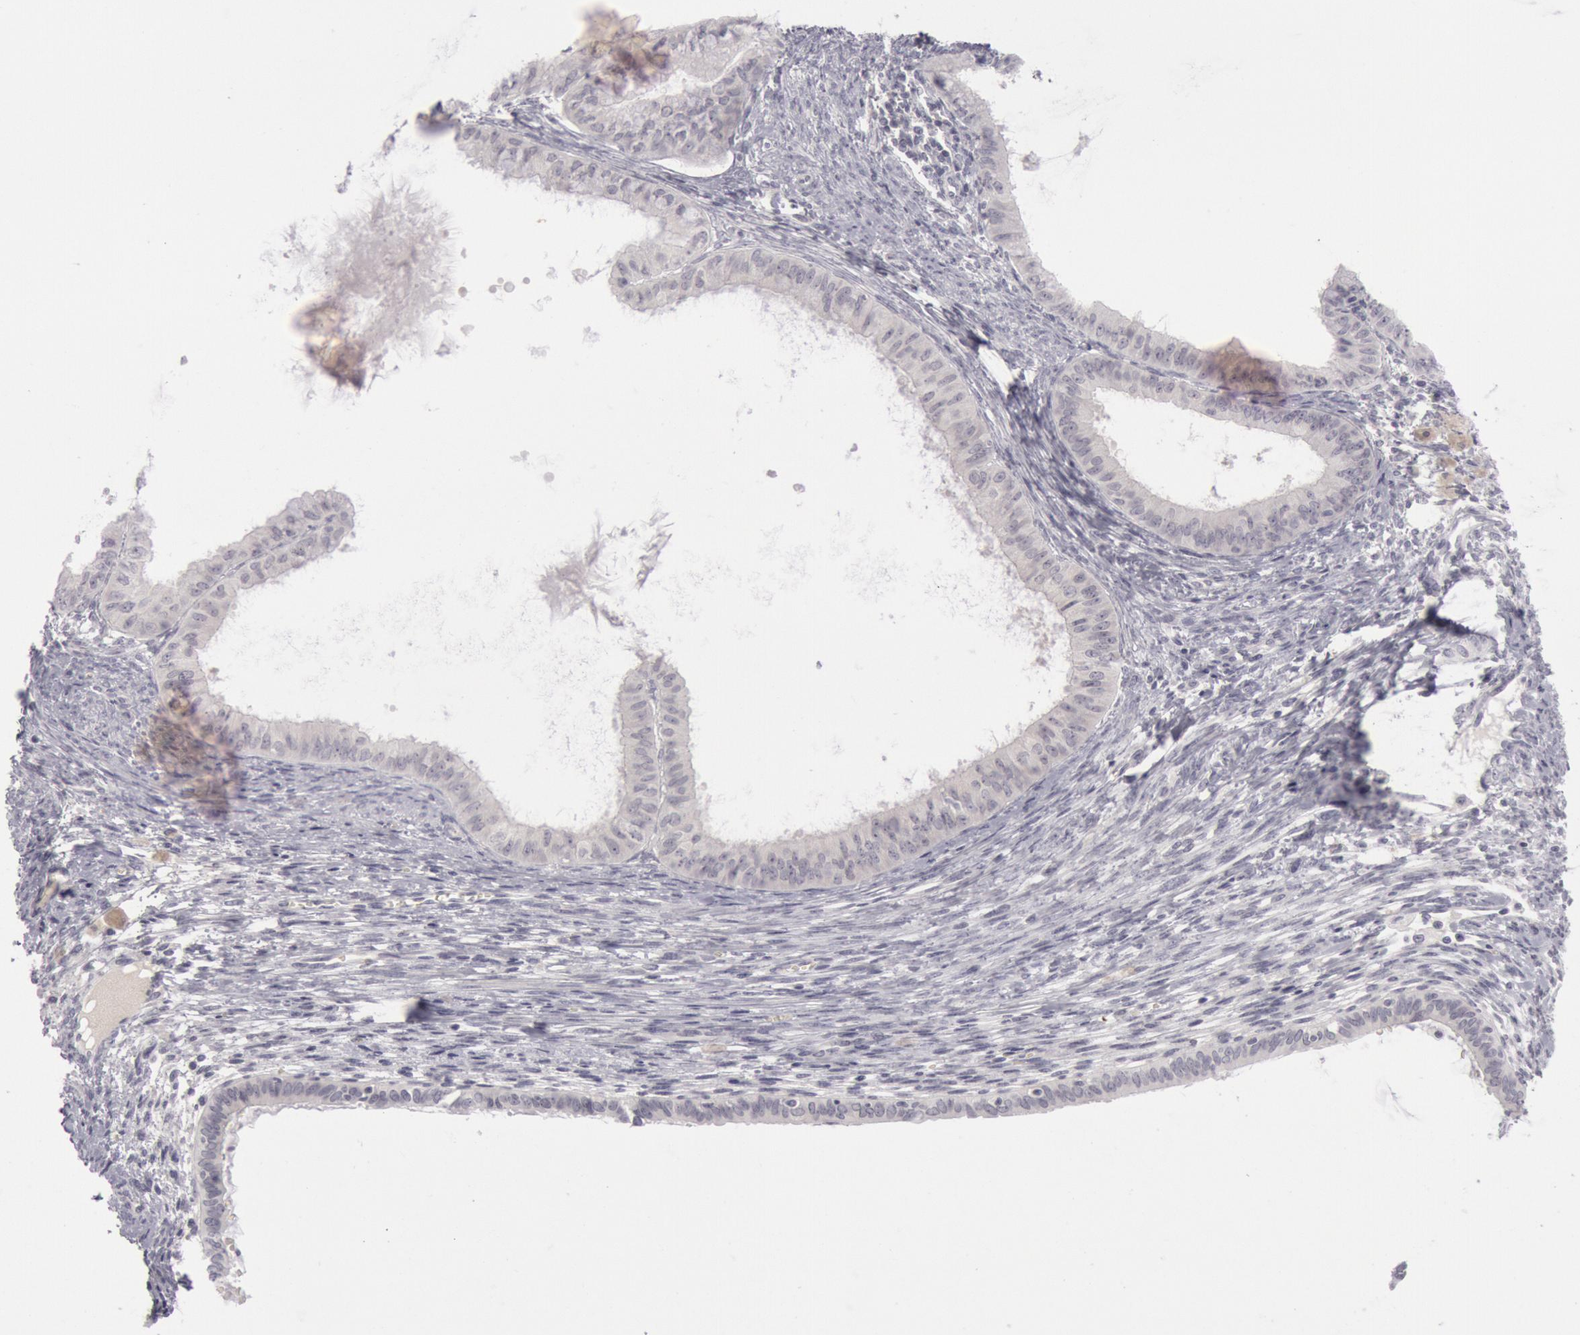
{"staining": {"intensity": "negative", "quantity": "none", "location": "none"}, "tissue": "endometrial cancer", "cell_type": "Tumor cells", "image_type": "cancer", "snomed": [{"axis": "morphology", "description": "Adenocarcinoma, NOS"}, {"axis": "topography", "description": "Endometrium"}], "caption": "An immunohistochemistry (IHC) histopathology image of endometrial cancer (adenocarcinoma) is shown. There is no staining in tumor cells of endometrial cancer (adenocarcinoma). (DAB (3,3'-diaminobenzidine) immunohistochemistry (IHC), high magnification).", "gene": "KRT16", "patient": {"sex": "female", "age": 76}}